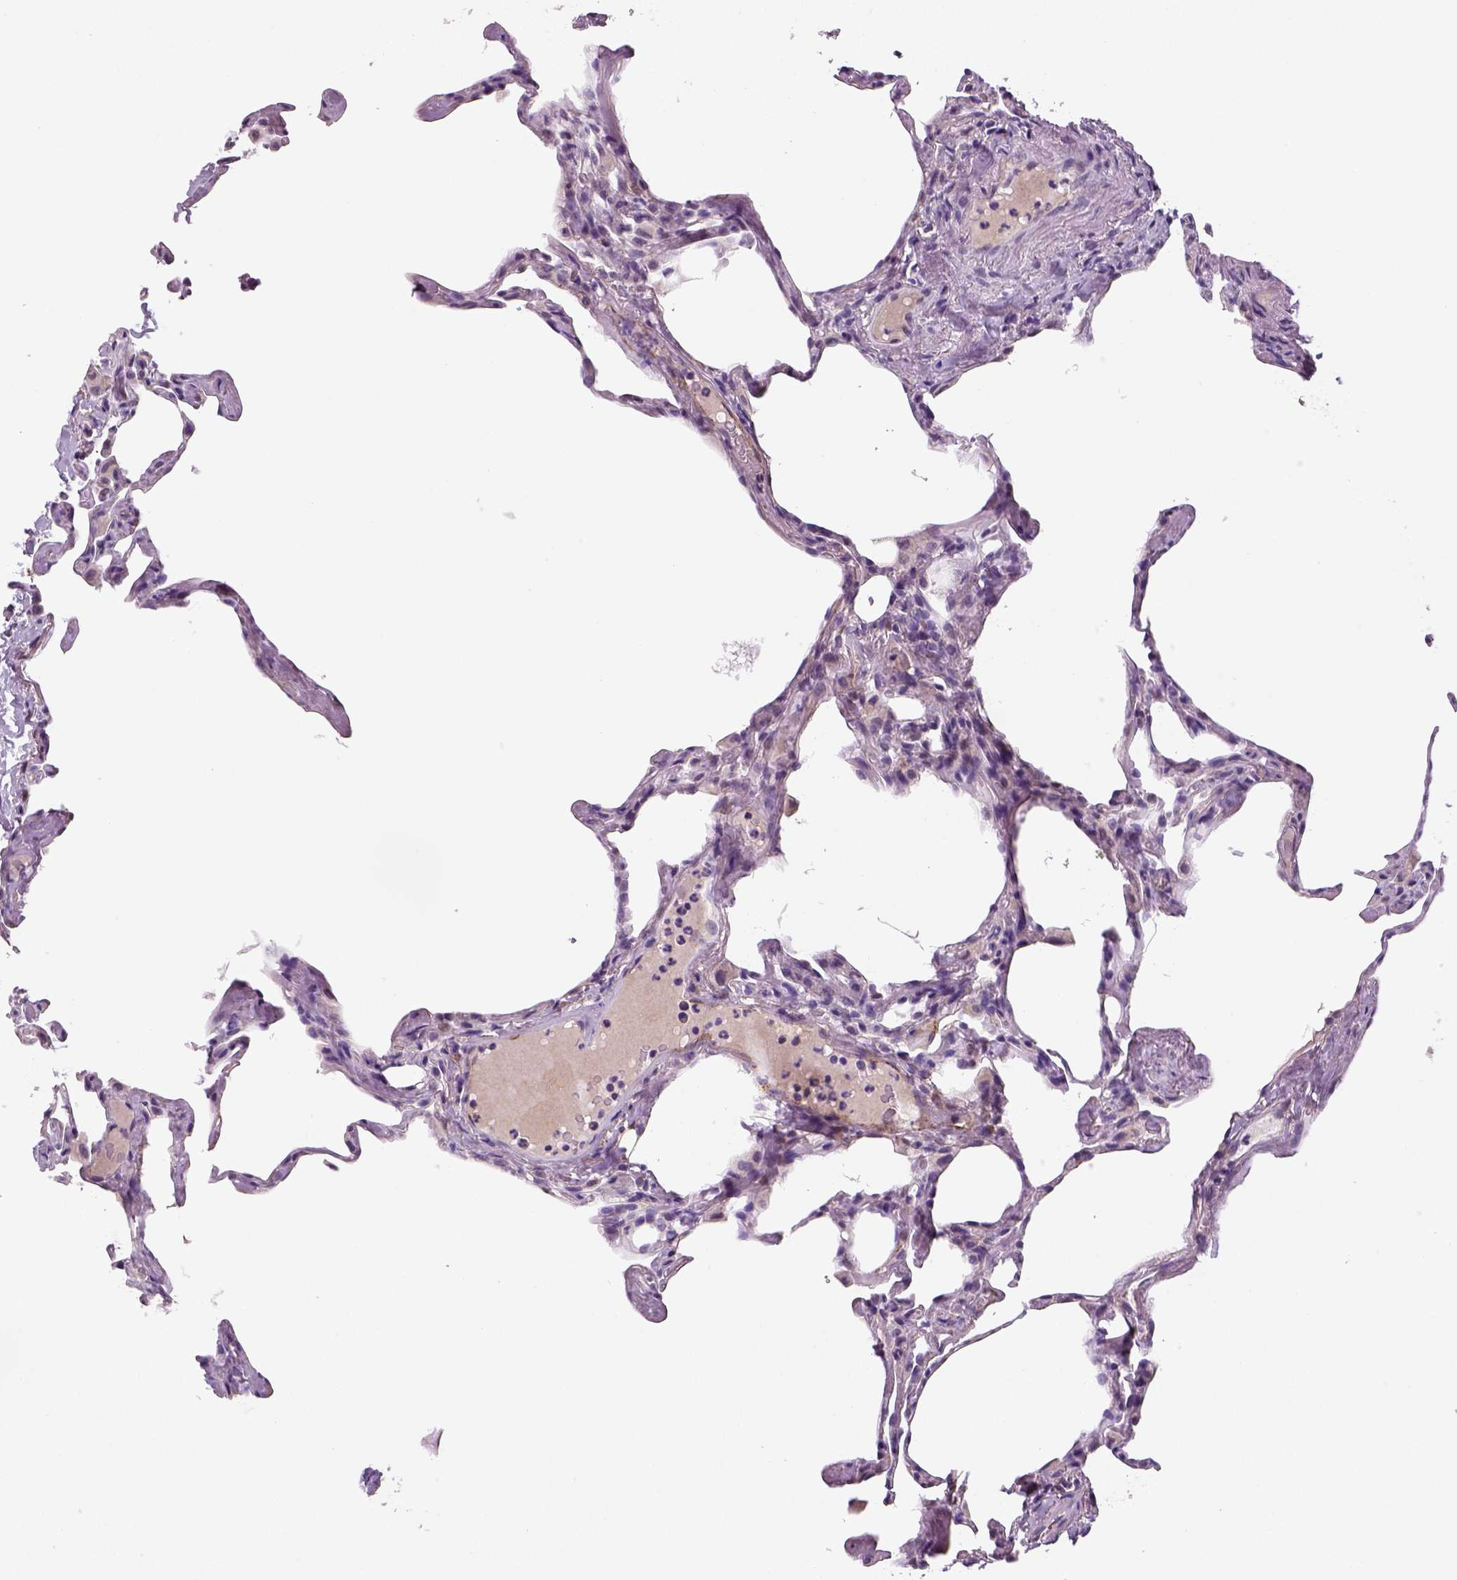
{"staining": {"intensity": "negative", "quantity": "none", "location": "none"}, "tissue": "lung", "cell_type": "Alveolar cells", "image_type": "normal", "snomed": [{"axis": "morphology", "description": "Normal tissue, NOS"}, {"axis": "topography", "description": "Lung"}], "caption": "Lung was stained to show a protein in brown. There is no significant positivity in alveolar cells. The staining is performed using DAB brown chromogen with nuclei counter-stained in using hematoxylin.", "gene": "ENSG00000250349", "patient": {"sex": "male", "age": 65}}